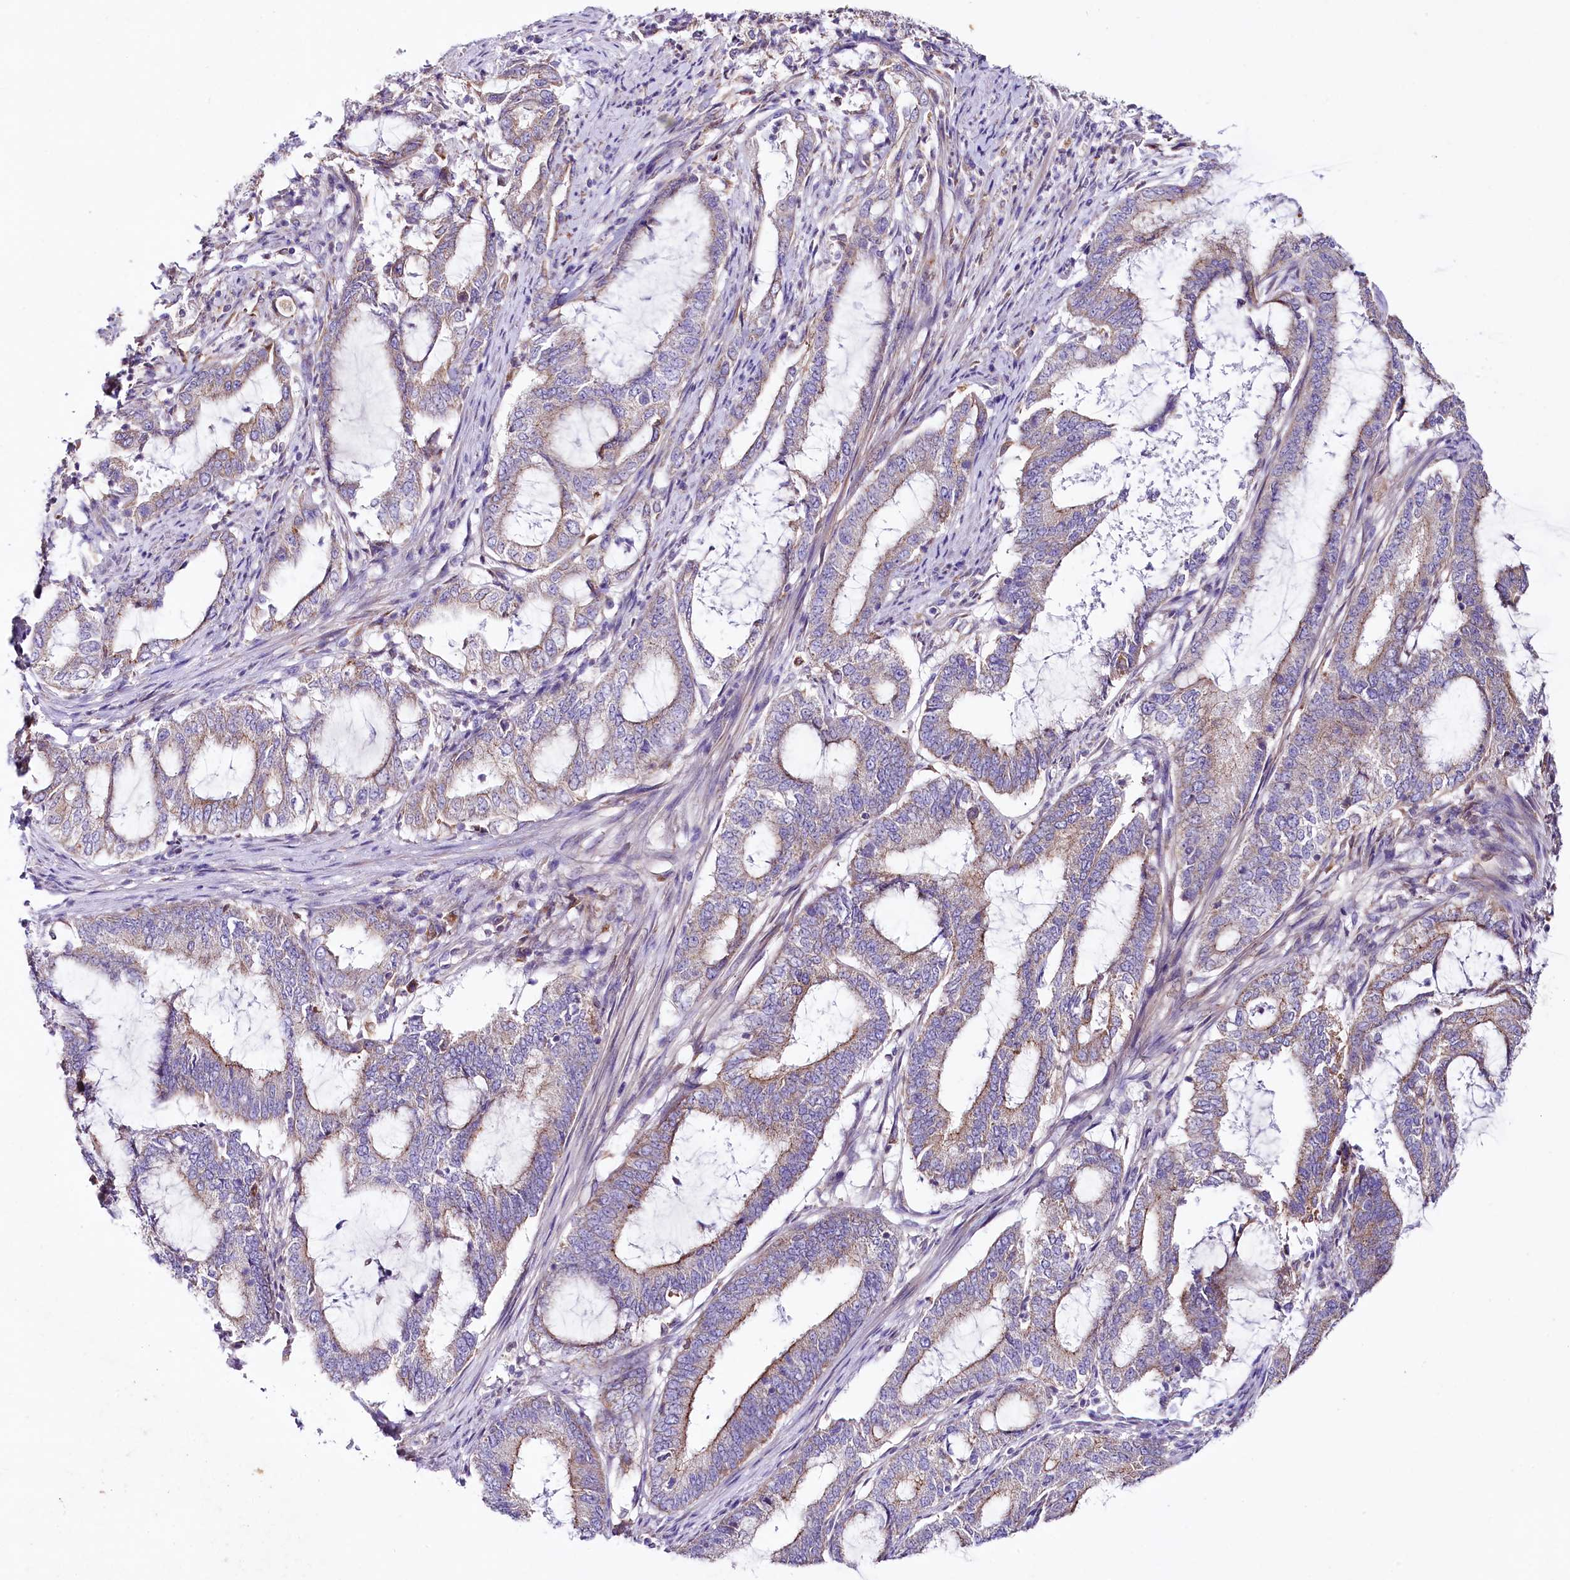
{"staining": {"intensity": "moderate", "quantity": "25%-75%", "location": "cytoplasmic/membranous"}, "tissue": "endometrial cancer", "cell_type": "Tumor cells", "image_type": "cancer", "snomed": [{"axis": "morphology", "description": "Adenocarcinoma, NOS"}, {"axis": "topography", "description": "Endometrium"}], "caption": "Immunohistochemistry (IHC) (DAB) staining of adenocarcinoma (endometrial) shows moderate cytoplasmic/membranous protein staining in approximately 25%-75% of tumor cells.", "gene": "SACM1L", "patient": {"sex": "female", "age": 51}}